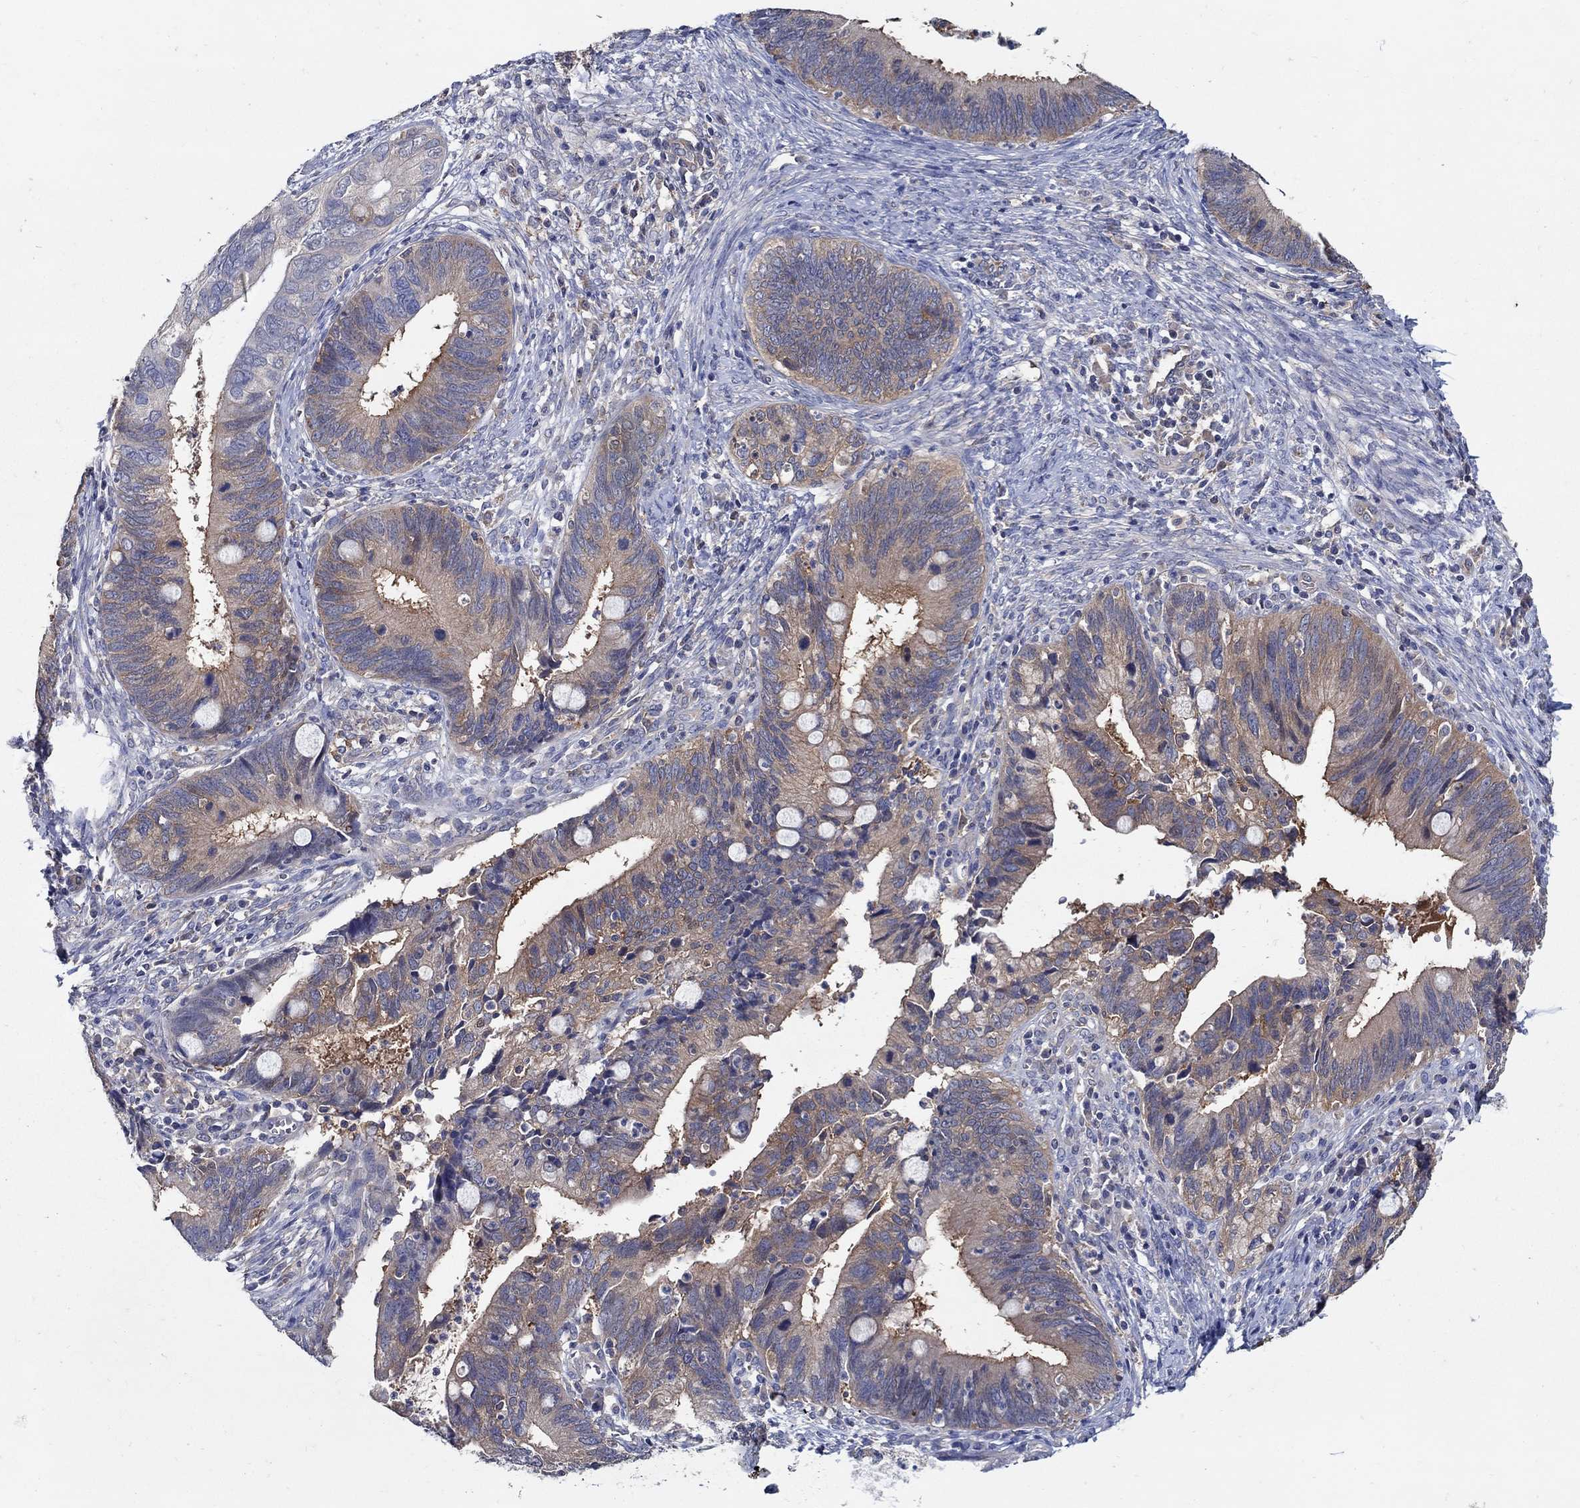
{"staining": {"intensity": "moderate", "quantity": "<25%", "location": "cytoplasmic/membranous"}, "tissue": "cervical cancer", "cell_type": "Tumor cells", "image_type": "cancer", "snomed": [{"axis": "morphology", "description": "Adenocarcinoma, NOS"}, {"axis": "topography", "description": "Cervix"}], "caption": "Cervical cancer stained with a brown dye demonstrates moderate cytoplasmic/membranous positive positivity in approximately <25% of tumor cells.", "gene": "MTHFR", "patient": {"sex": "female", "age": 42}}